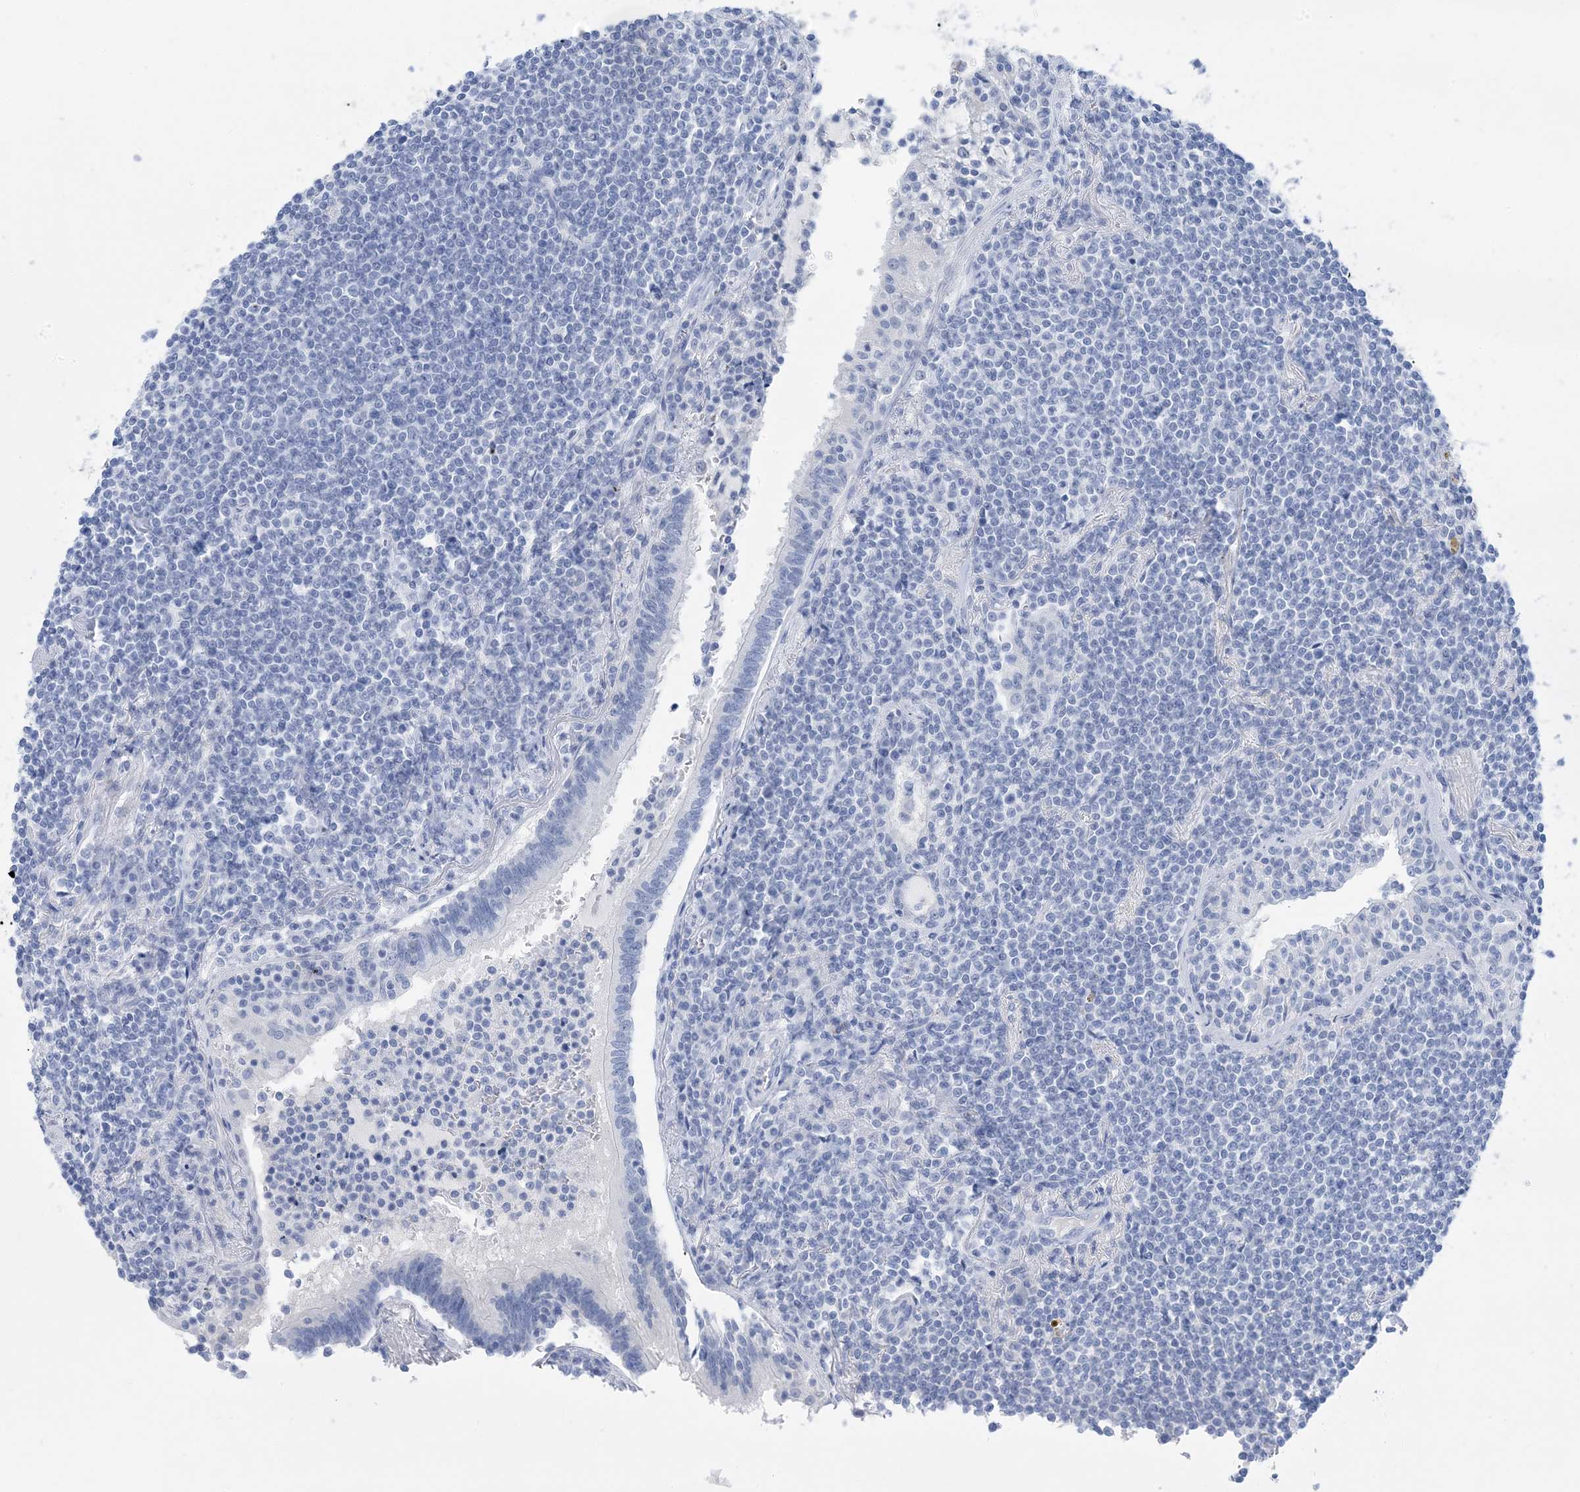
{"staining": {"intensity": "negative", "quantity": "none", "location": "none"}, "tissue": "lymphoma", "cell_type": "Tumor cells", "image_type": "cancer", "snomed": [{"axis": "morphology", "description": "Malignant lymphoma, non-Hodgkin's type, Low grade"}, {"axis": "topography", "description": "Lung"}], "caption": "Immunohistochemistry histopathology image of neoplastic tissue: low-grade malignant lymphoma, non-Hodgkin's type stained with DAB exhibits no significant protein expression in tumor cells.", "gene": "SH3YL1", "patient": {"sex": "female", "age": 71}}